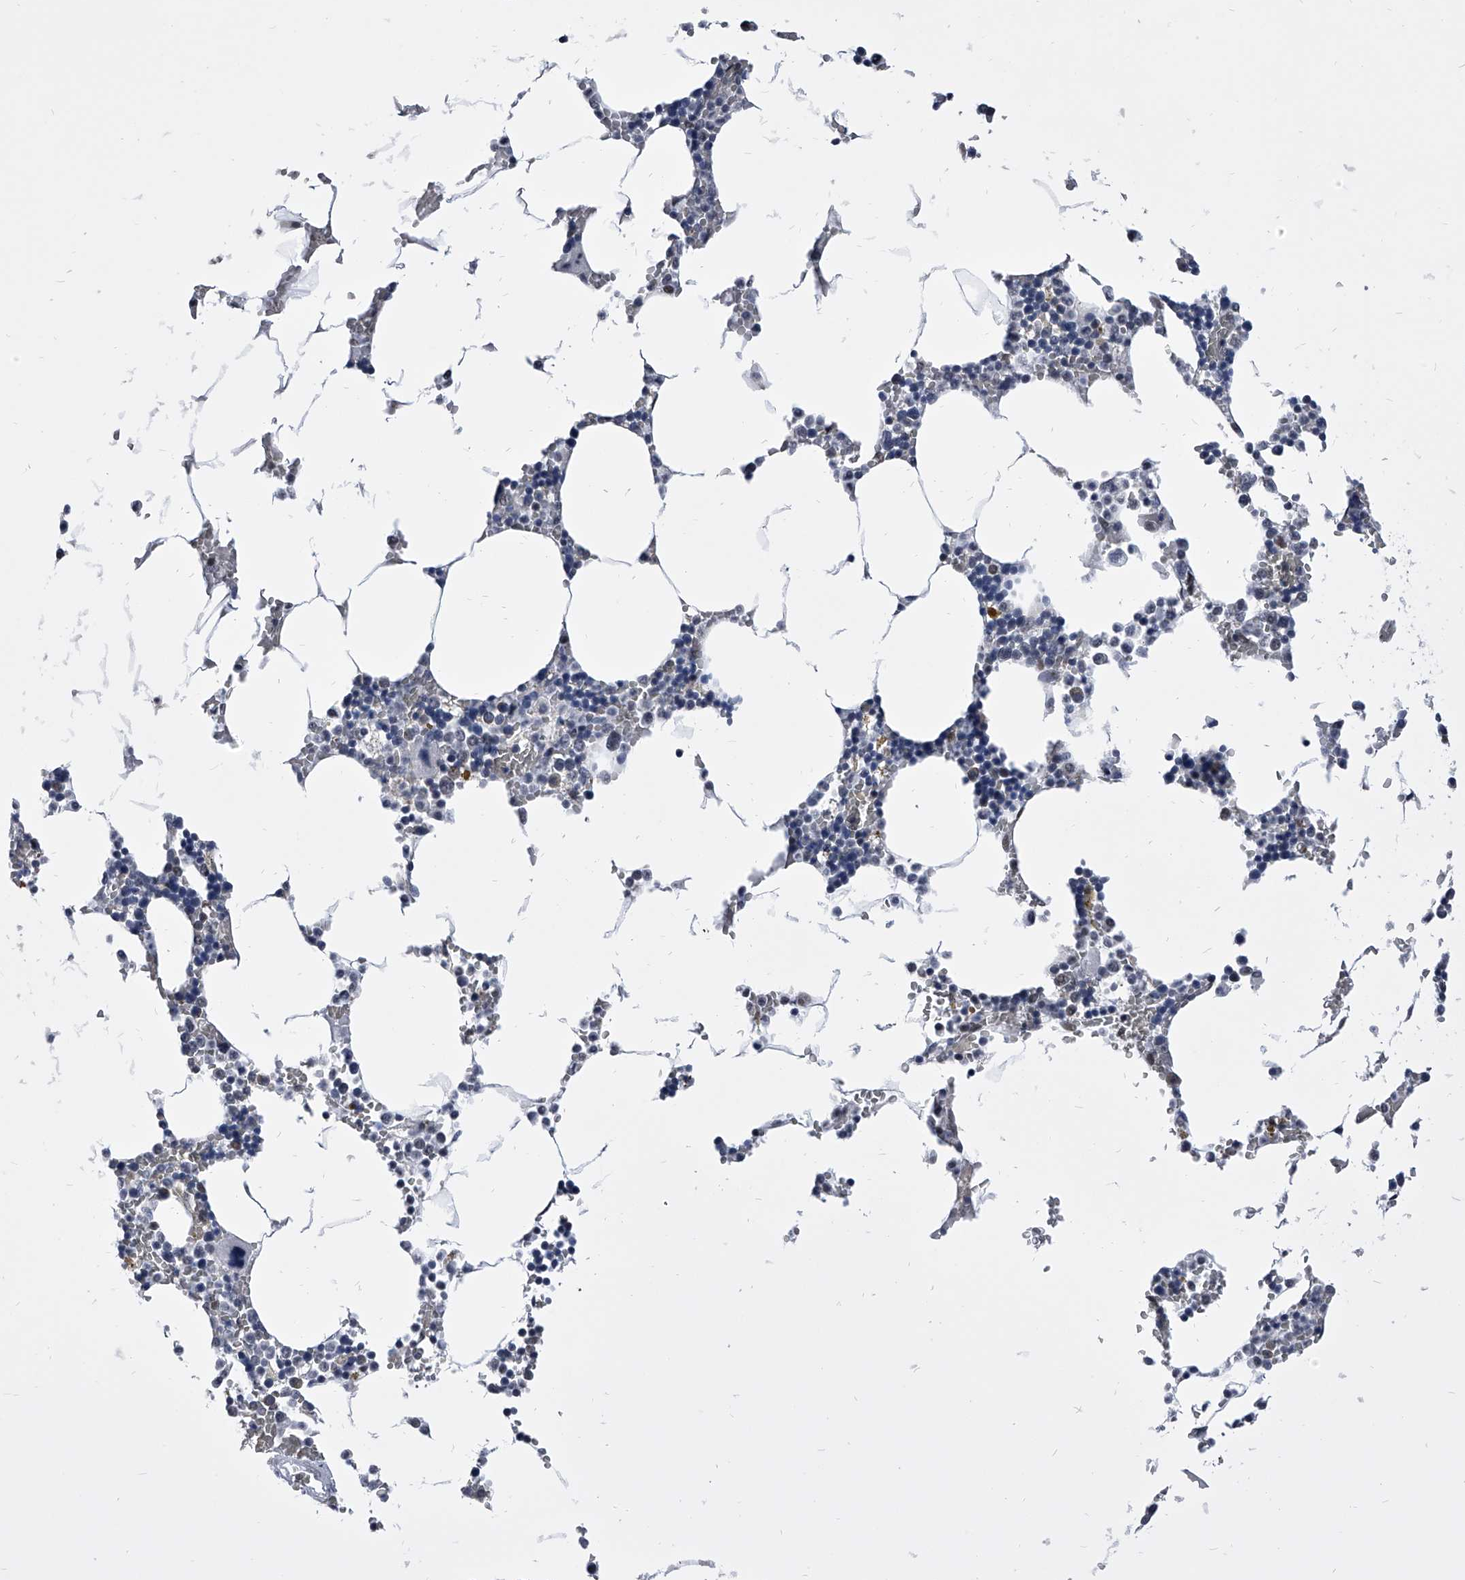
{"staining": {"intensity": "moderate", "quantity": "<25%", "location": "nuclear"}, "tissue": "bone marrow", "cell_type": "Hematopoietic cells", "image_type": "normal", "snomed": [{"axis": "morphology", "description": "Normal tissue, NOS"}, {"axis": "topography", "description": "Bone marrow"}], "caption": "Unremarkable bone marrow demonstrates moderate nuclear positivity in approximately <25% of hematopoietic cells (DAB IHC, brown staining for protein, blue staining for nuclei)..", "gene": "CMTR1", "patient": {"sex": "male", "age": 70}}